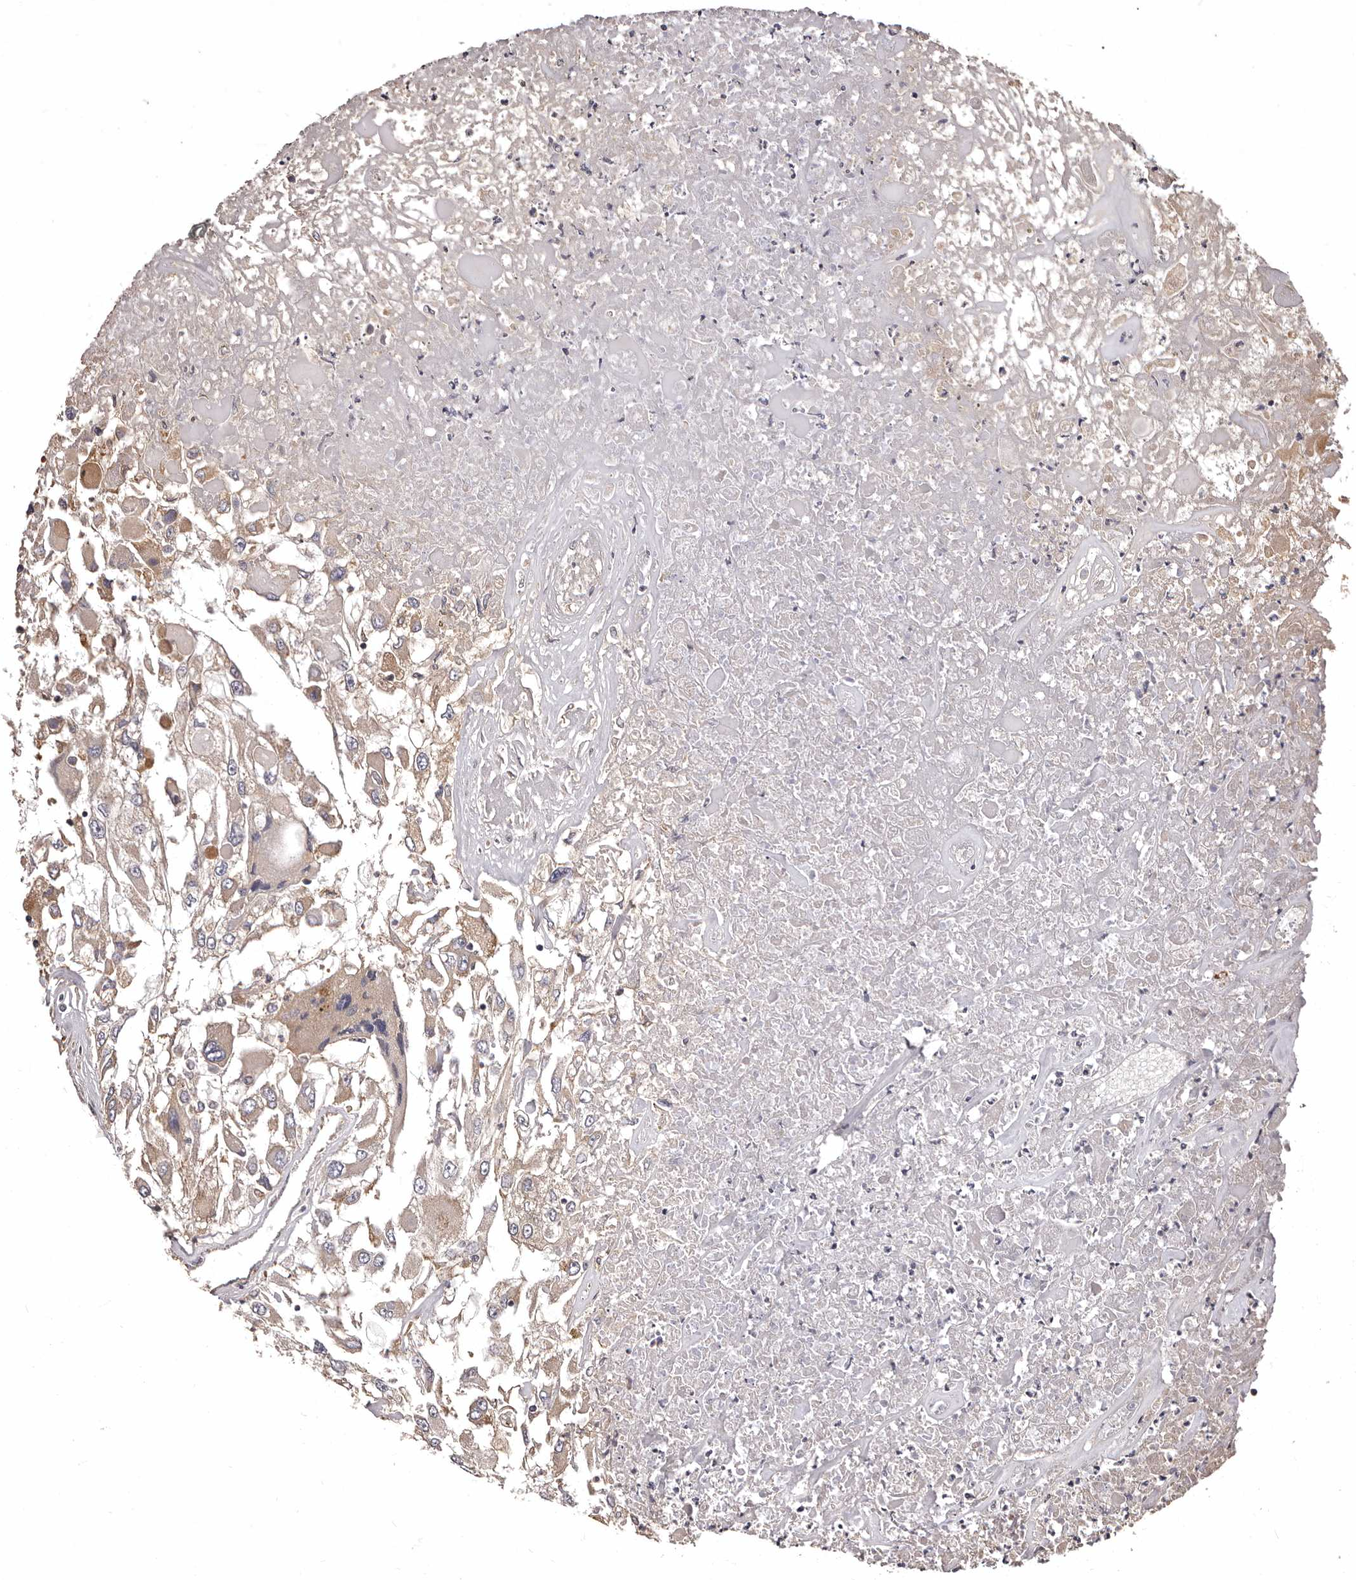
{"staining": {"intensity": "weak", "quantity": "<25%", "location": "cytoplasmic/membranous"}, "tissue": "renal cancer", "cell_type": "Tumor cells", "image_type": "cancer", "snomed": [{"axis": "morphology", "description": "Adenocarcinoma, NOS"}, {"axis": "topography", "description": "Kidney"}], "caption": "High power microscopy image of an immunohistochemistry image of renal cancer (adenocarcinoma), revealing no significant expression in tumor cells. (DAB (3,3'-diaminobenzidine) immunohistochemistry (IHC), high magnification).", "gene": "ETNK1", "patient": {"sex": "female", "age": 52}}